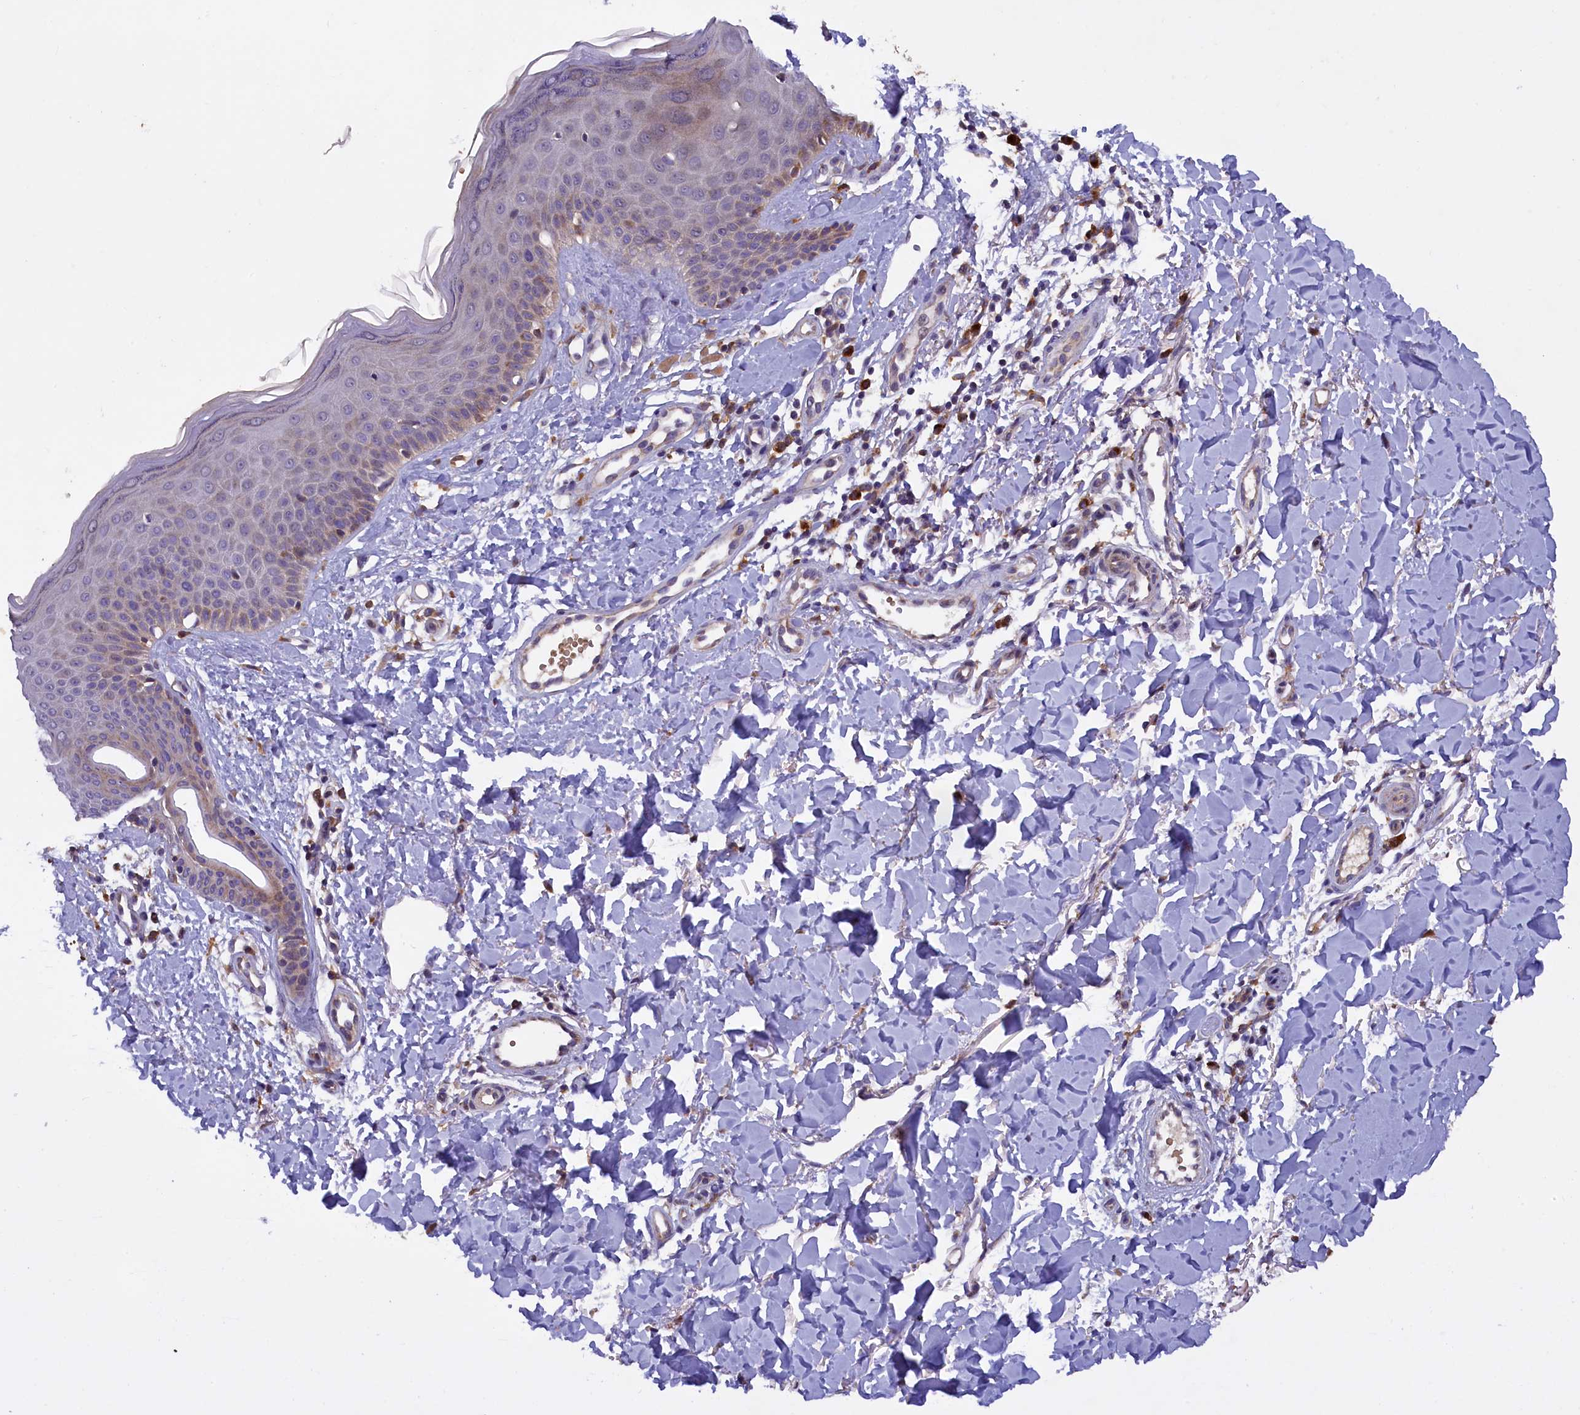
{"staining": {"intensity": "moderate", "quantity": ">75%", "location": "cytoplasmic/membranous"}, "tissue": "skin", "cell_type": "Fibroblasts", "image_type": "normal", "snomed": [{"axis": "morphology", "description": "Normal tissue, NOS"}, {"axis": "topography", "description": "Skin"}], "caption": "Immunohistochemistry staining of benign skin, which exhibits medium levels of moderate cytoplasmic/membranous staining in about >75% of fibroblasts indicating moderate cytoplasmic/membranous protein staining. The staining was performed using DAB (3,3'-diaminobenzidine) (brown) for protein detection and nuclei were counterstained in hematoxylin (blue).", "gene": "NAIP", "patient": {"sex": "male", "age": 52}}